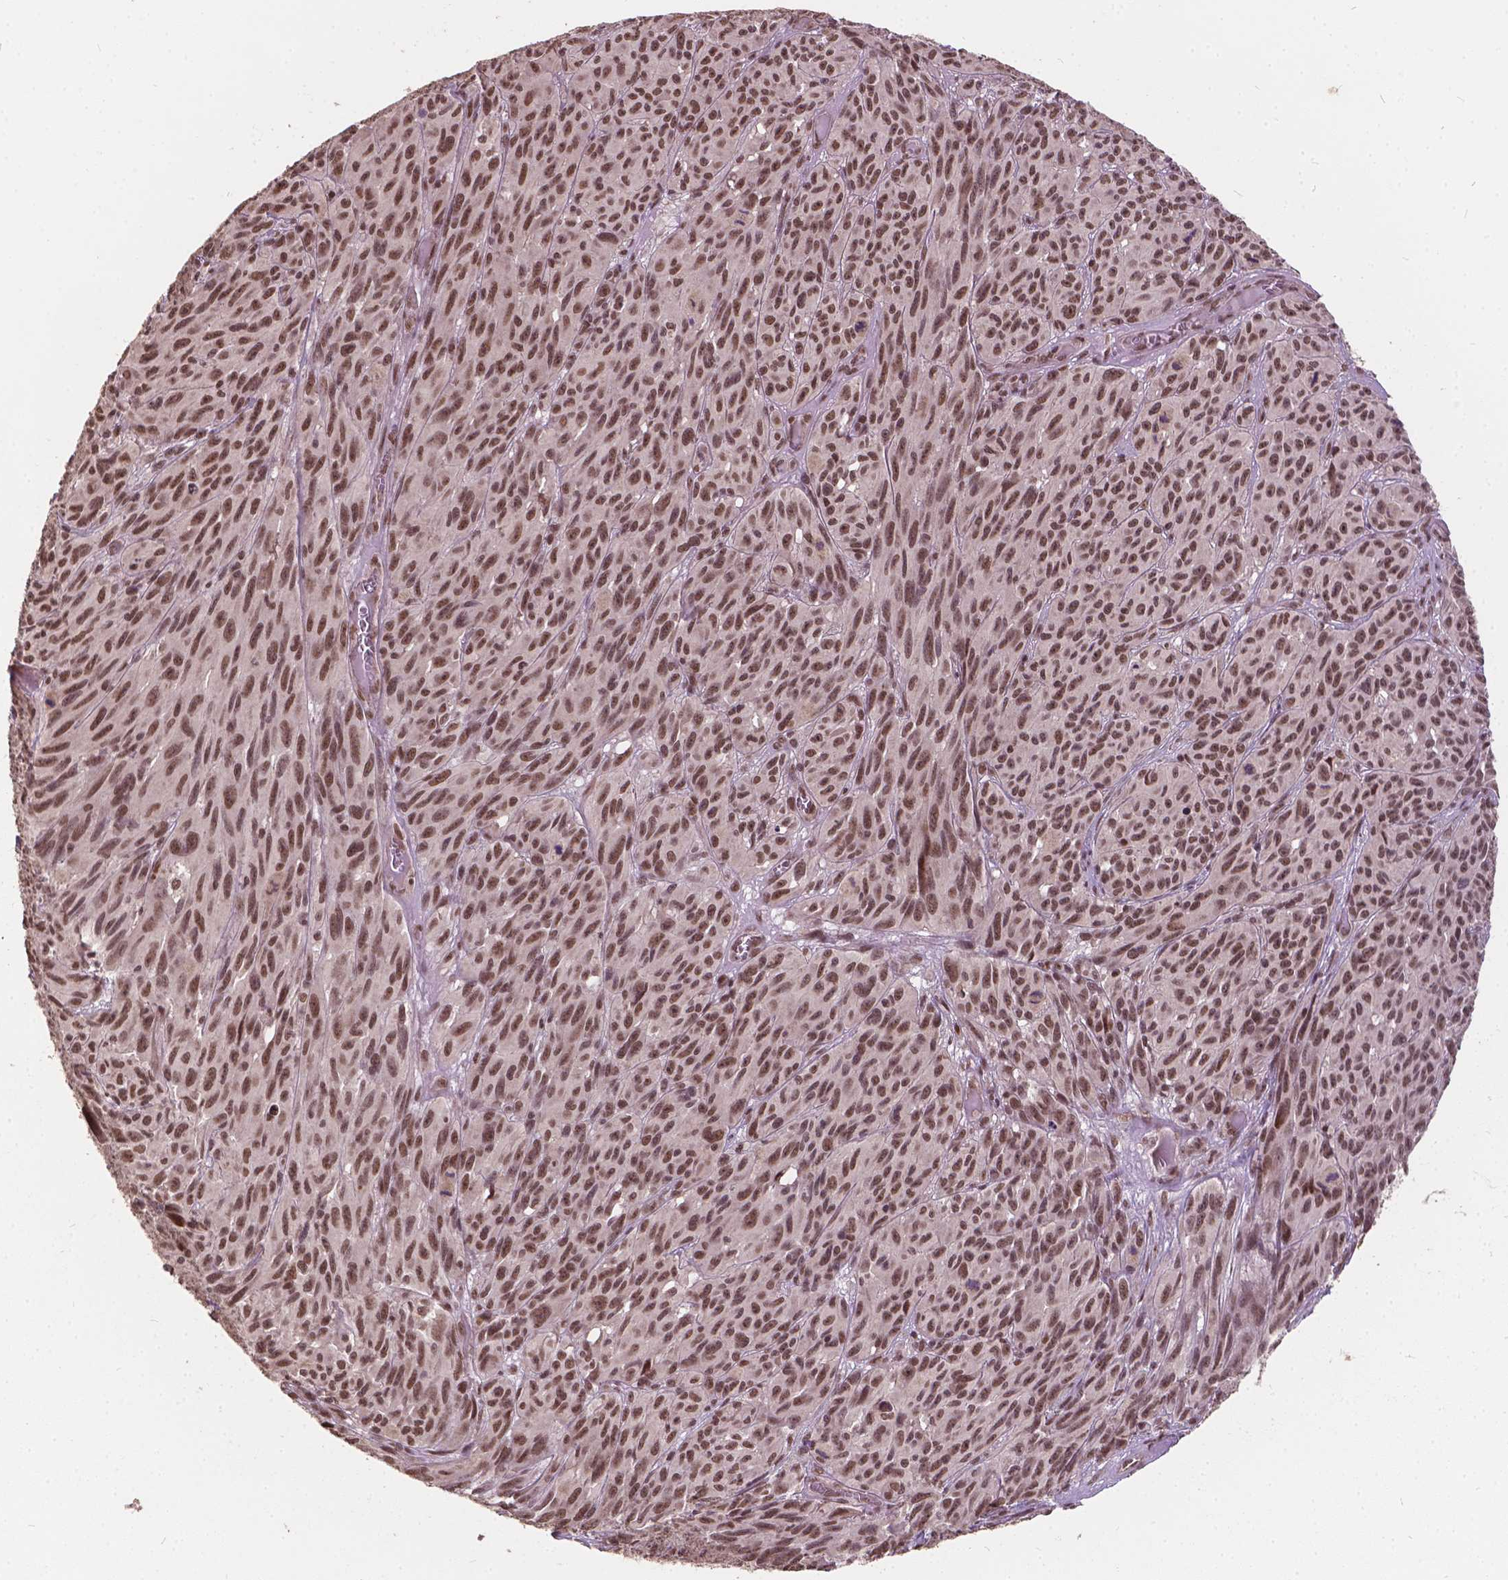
{"staining": {"intensity": "moderate", "quantity": ">75%", "location": "nuclear"}, "tissue": "melanoma", "cell_type": "Tumor cells", "image_type": "cancer", "snomed": [{"axis": "morphology", "description": "Malignant melanoma, NOS"}, {"axis": "topography", "description": "Vulva, labia, clitoris and Bartholin´s gland, NO"}], "caption": "IHC (DAB) staining of melanoma shows moderate nuclear protein staining in approximately >75% of tumor cells.", "gene": "GPS2", "patient": {"sex": "female", "age": 75}}